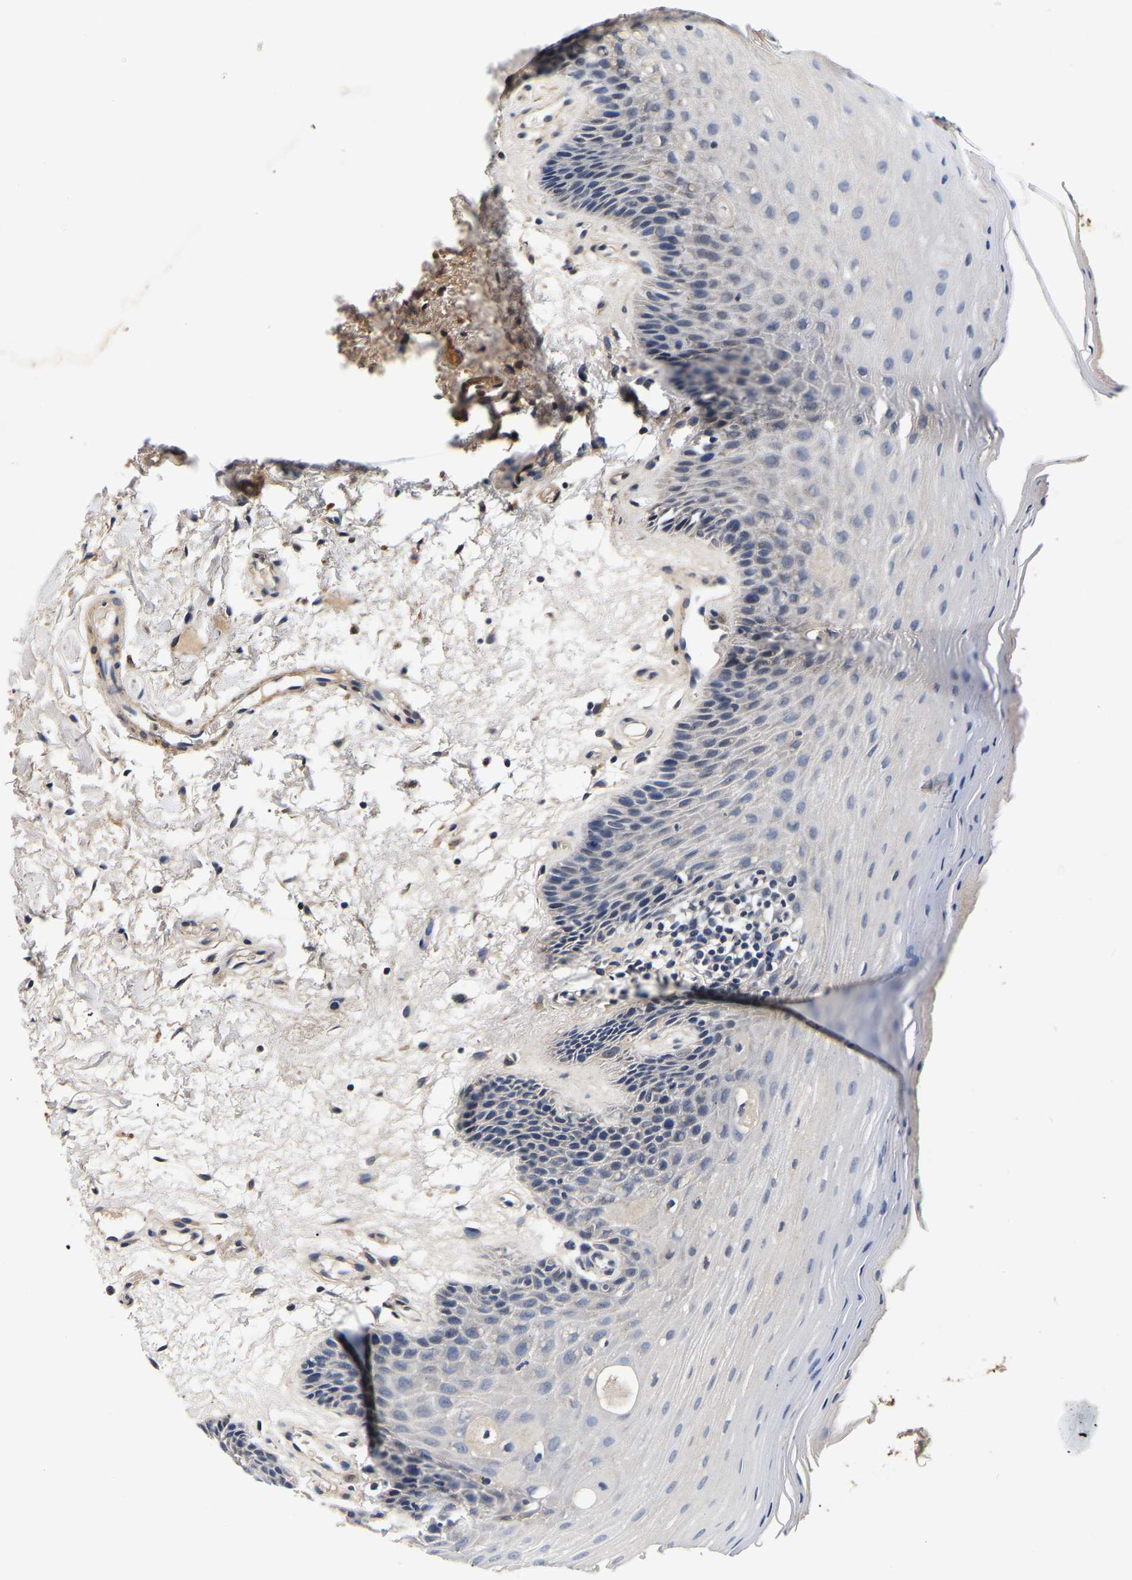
{"staining": {"intensity": "weak", "quantity": "<25%", "location": "cytoplasmic/membranous"}, "tissue": "oral mucosa", "cell_type": "Squamous epithelial cells", "image_type": "normal", "snomed": [{"axis": "morphology", "description": "Normal tissue, NOS"}, {"axis": "morphology", "description": "Squamous cell carcinoma, NOS"}, {"axis": "topography", "description": "Oral tissue"}, {"axis": "topography", "description": "Head-Neck"}], "caption": "This is an IHC histopathology image of normal human oral mucosa. There is no staining in squamous epithelial cells.", "gene": "RUVBL1", "patient": {"sex": "male", "age": 71}}